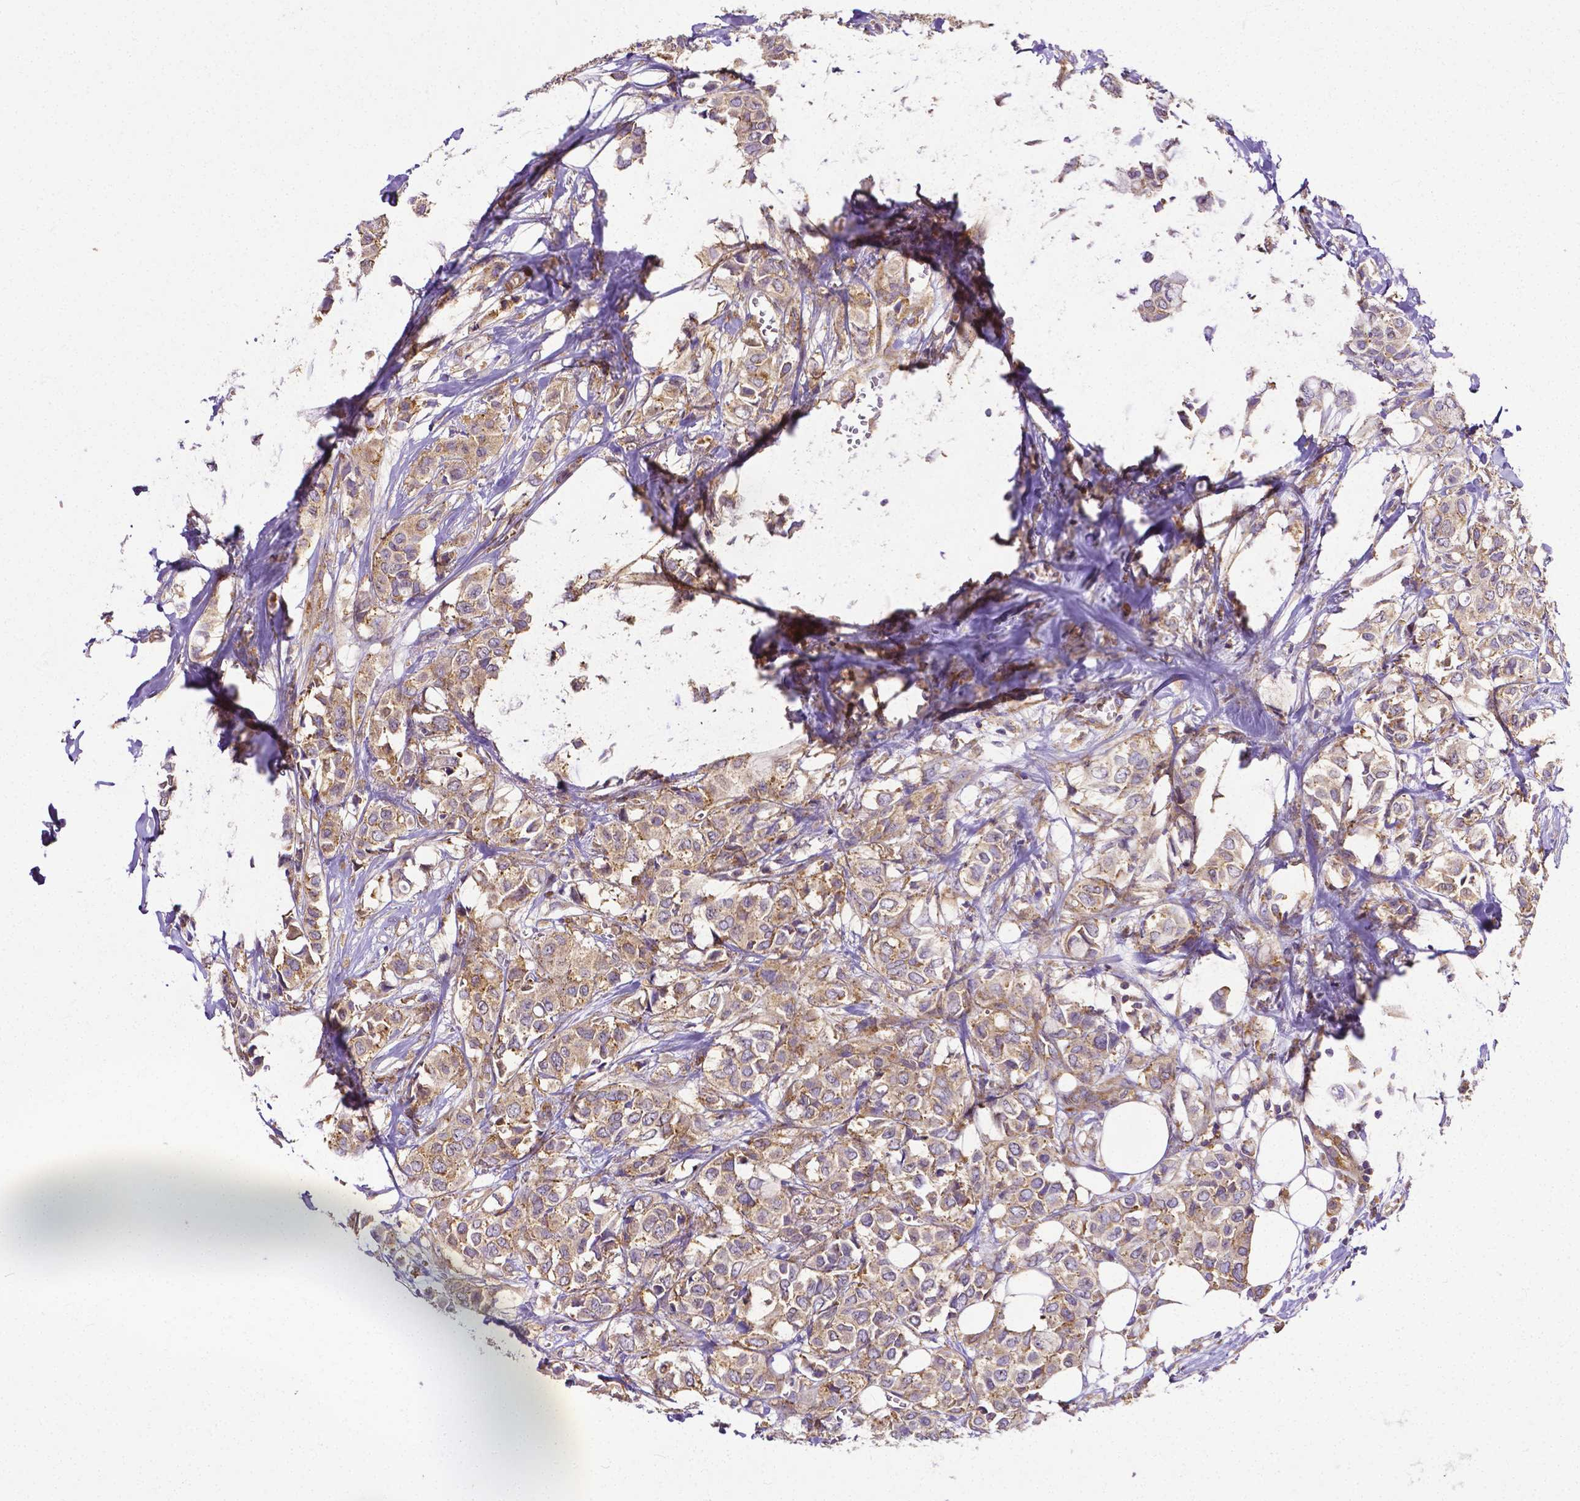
{"staining": {"intensity": "weak", "quantity": ">75%", "location": "cytoplasmic/membranous"}, "tissue": "breast cancer", "cell_type": "Tumor cells", "image_type": "cancer", "snomed": [{"axis": "morphology", "description": "Duct carcinoma"}, {"axis": "topography", "description": "Breast"}], "caption": "Breast infiltrating ductal carcinoma stained with immunohistochemistry (IHC) shows weak cytoplasmic/membranous expression in about >75% of tumor cells. The staining was performed using DAB (3,3'-diaminobenzidine), with brown indicating positive protein expression. Nuclei are stained blue with hematoxylin.", "gene": "DICER1", "patient": {"sex": "female", "age": 85}}